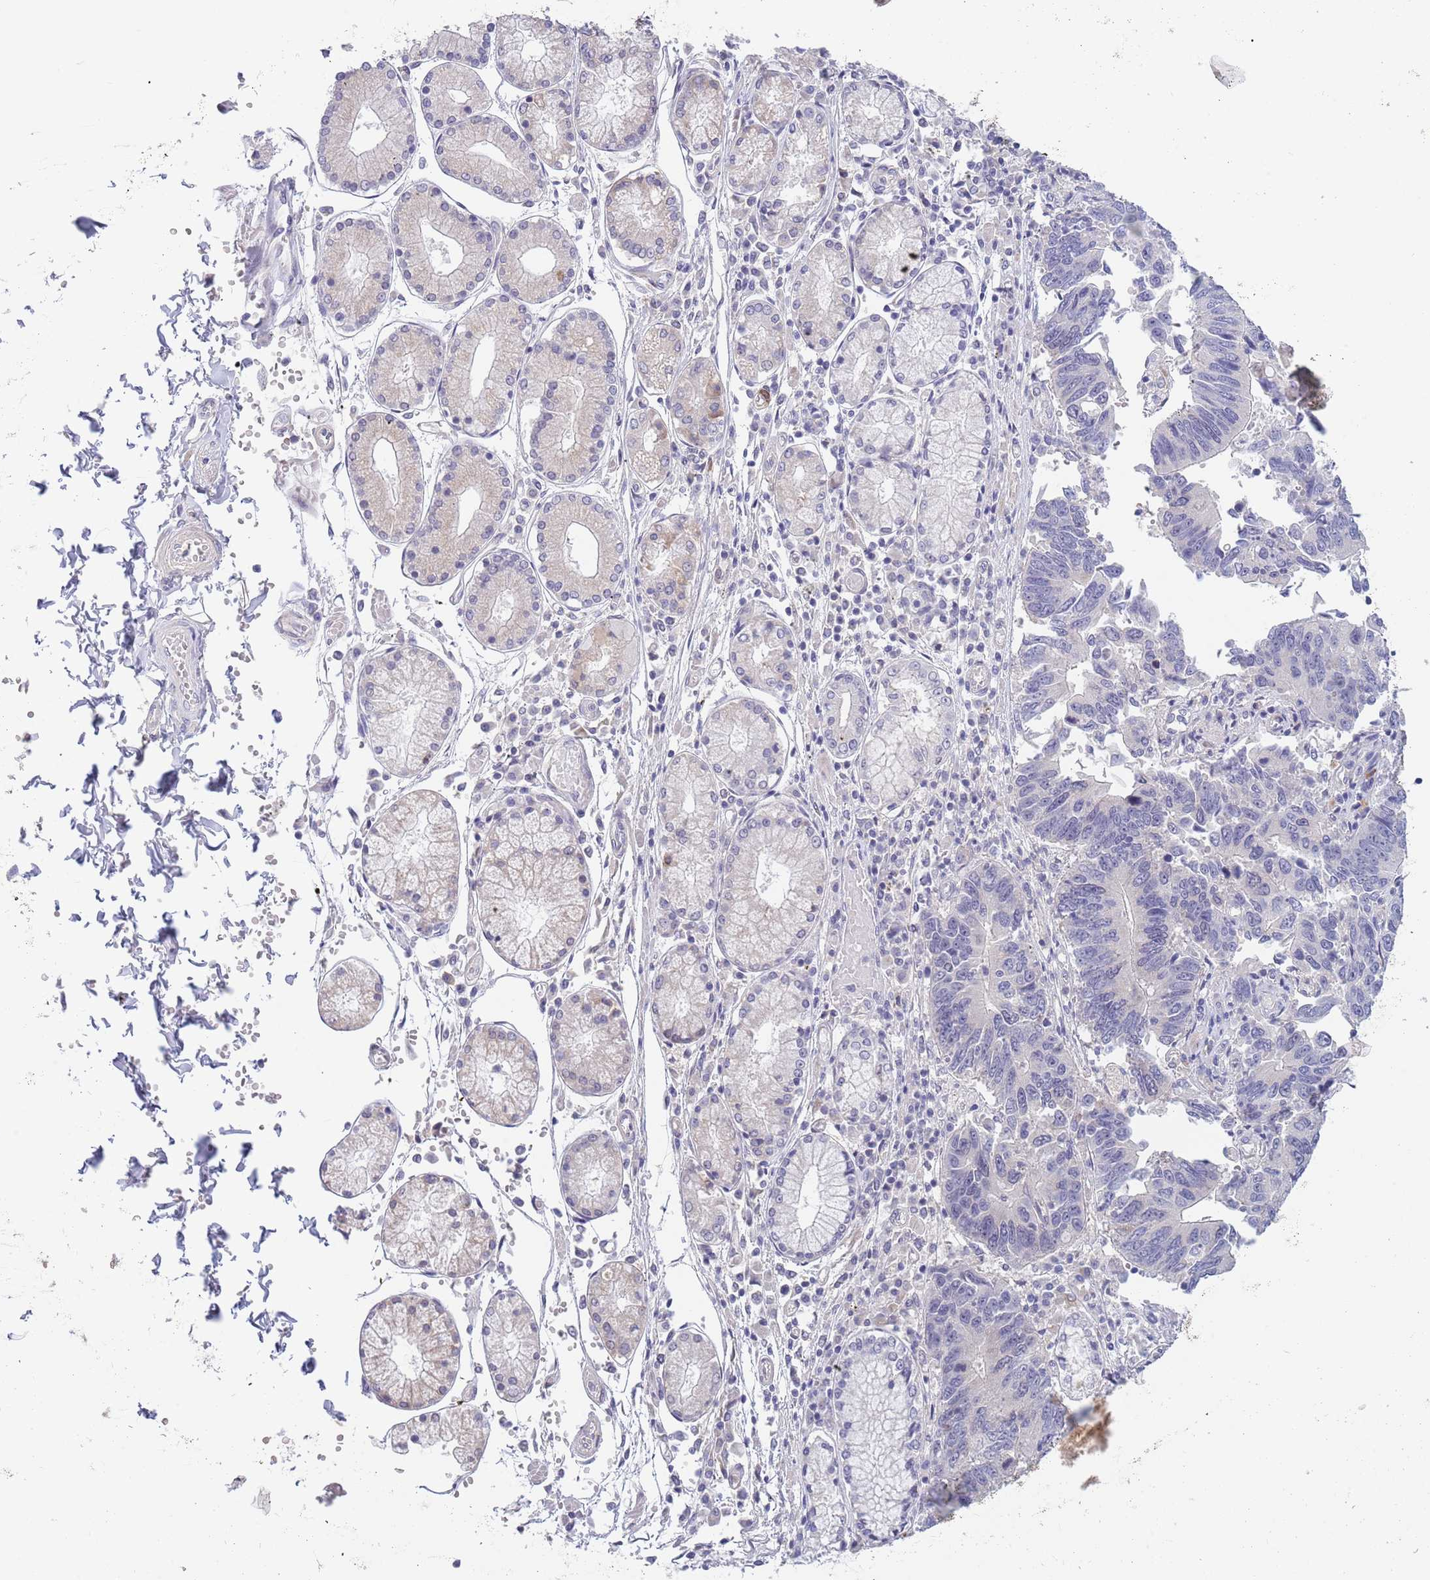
{"staining": {"intensity": "negative", "quantity": "none", "location": "none"}, "tissue": "stomach cancer", "cell_type": "Tumor cells", "image_type": "cancer", "snomed": [{"axis": "morphology", "description": "Adenocarcinoma, NOS"}, {"axis": "topography", "description": "Stomach"}], "caption": "An image of human stomach adenocarcinoma is negative for staining in tumor cells. Brightfield microscopy of IHC stained with DAB (3,3'-diaminobenzidine) (brown) and hematoxylin (blue), captured at high magnification.", "gene": "PIMREG", "patient": {"sex": "male", "age": 59}}